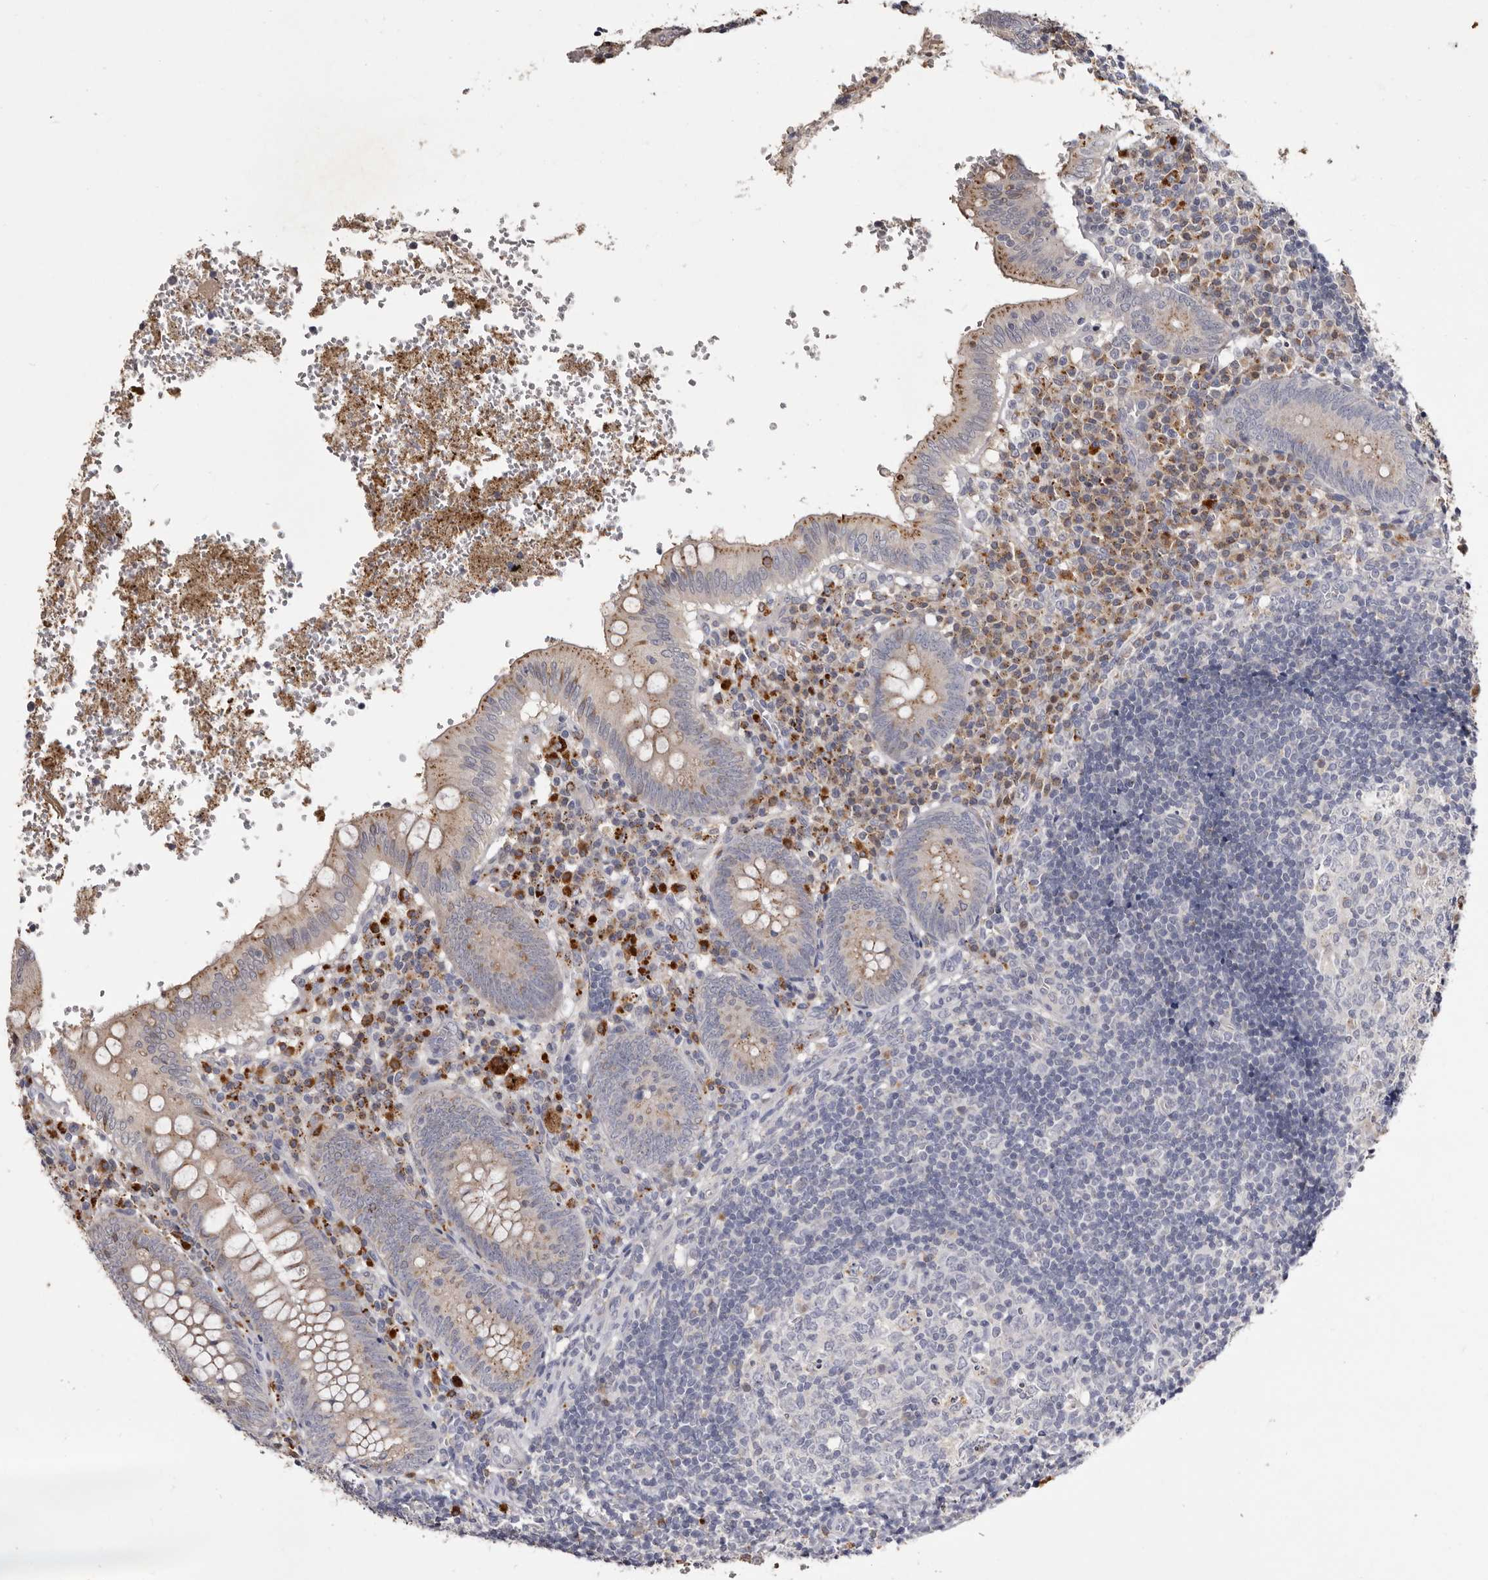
{"staining": {"intensity": "weak", "quantity": "25%-75%", "location": "cytoplasmic/membranous"}, "tissue": "appendix", "cell_type": "Glandular cells", "image_type": "normal", "snomed": [{"axis": "morphology", "description": "Normal tissue, NOS"}, {"axis": "topography", "description": "Appendix"}], "caption": "The photomicrograph exhibits staining of normal appendix, revealing weak cytoplasmic/membranous protein staining (brown color) within glandular cells.", "gene": "DAP", "patient": {"sex": "male", "age": 8}}